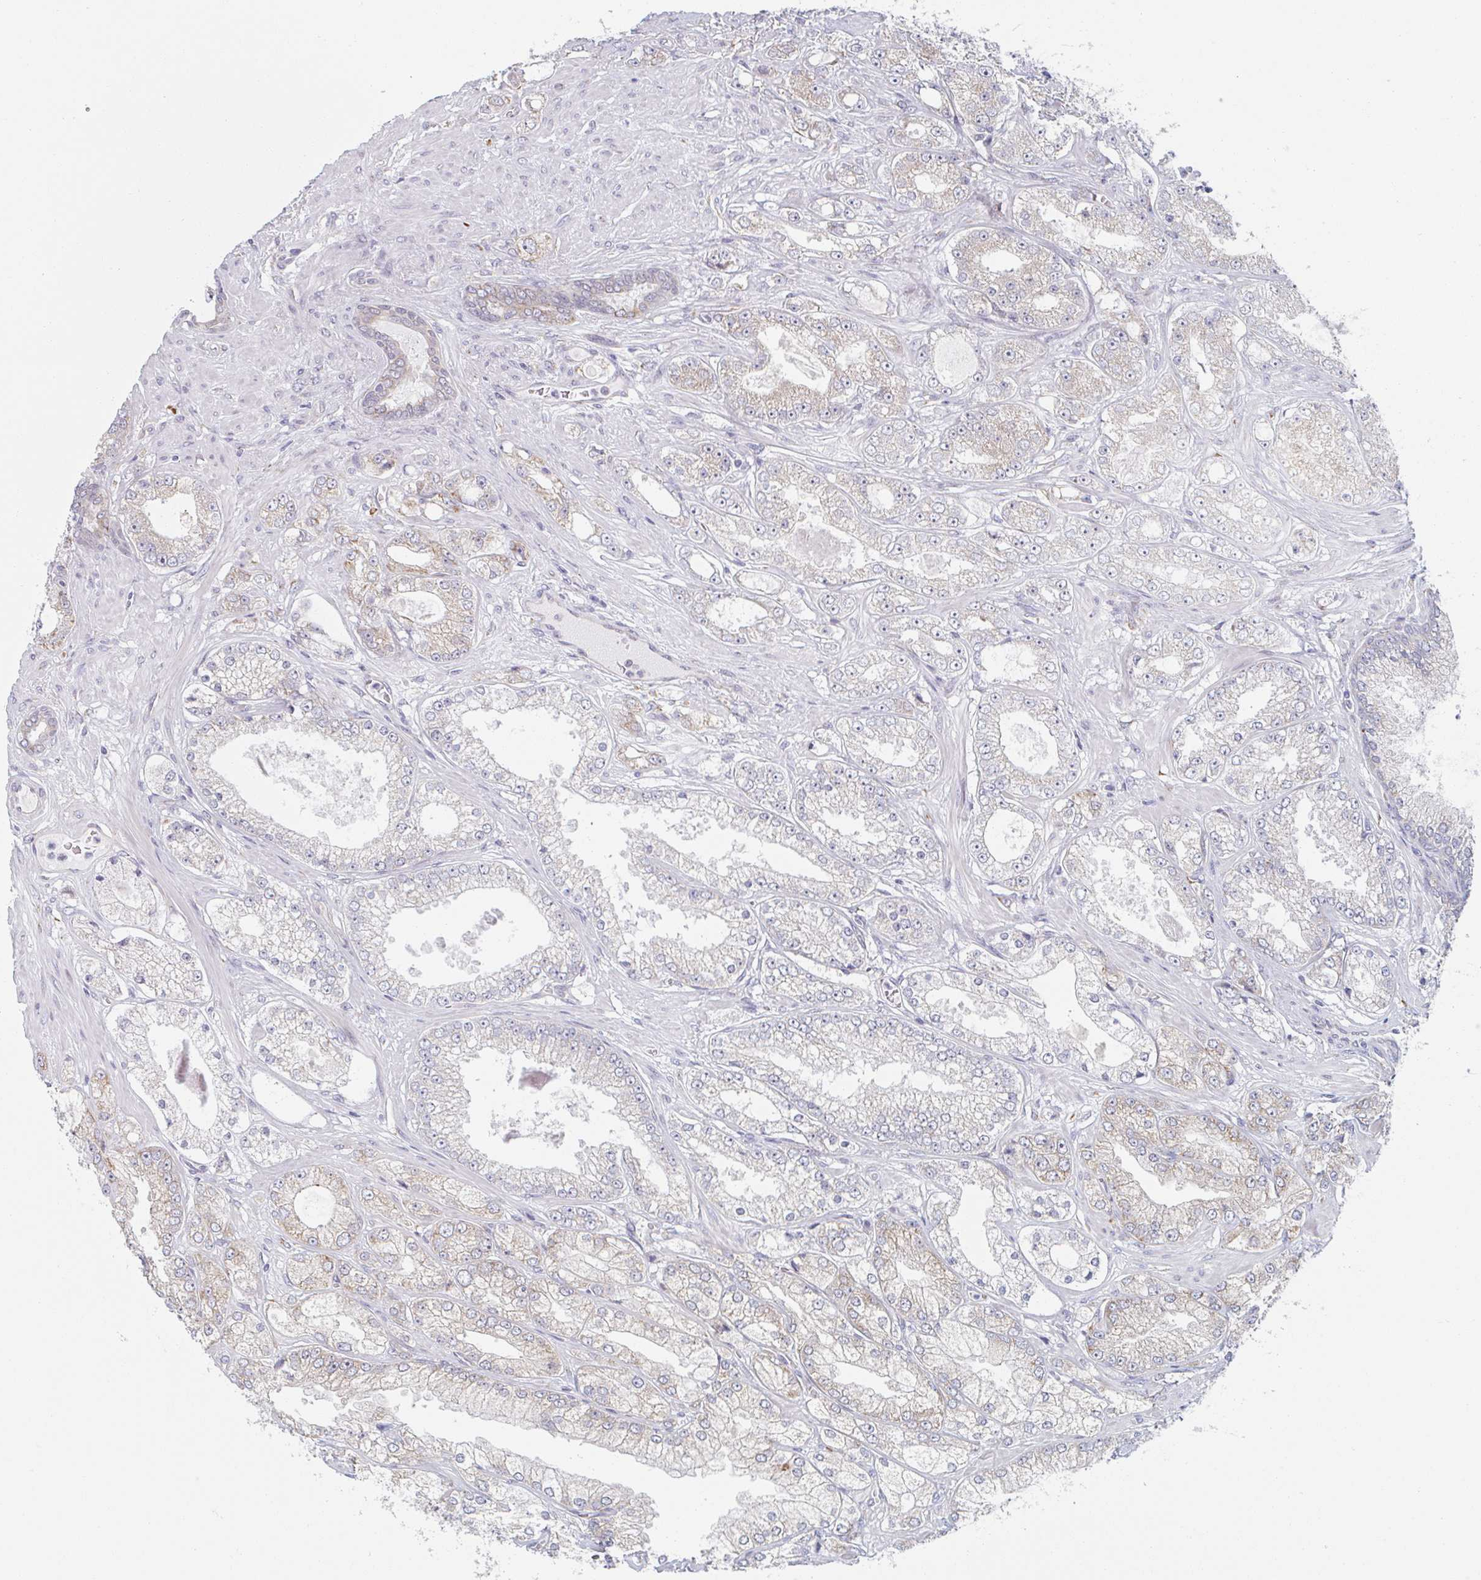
{"staining": {"intensity": "weak", "quantity": "25%-75%", "location": "cytoplasmic/membranous"}, "tissue": "prostate cancer", "cell_type": "Tumor cells", "image_type": "cancer", "snomed": [{"axis": "morphology", "description": "Normal tissue, NOS"}, {"axis": "morphology", "description": "Adenocarcinoma, High grade"}, {"axis": "topography", "description": "Prostate"}, {"axis": "topography", "description": "Peripheral nerve tissue"}], "caption": "Brown immunohistochemical staining in human prostate high-grade adenocarcinoma exhibits weak cytoplasmic/membranous positivity in approximately 25%-75% of tumor cells.", "gene": "TRAPPC10", "patient": {"sex": "male", "age": 68}}